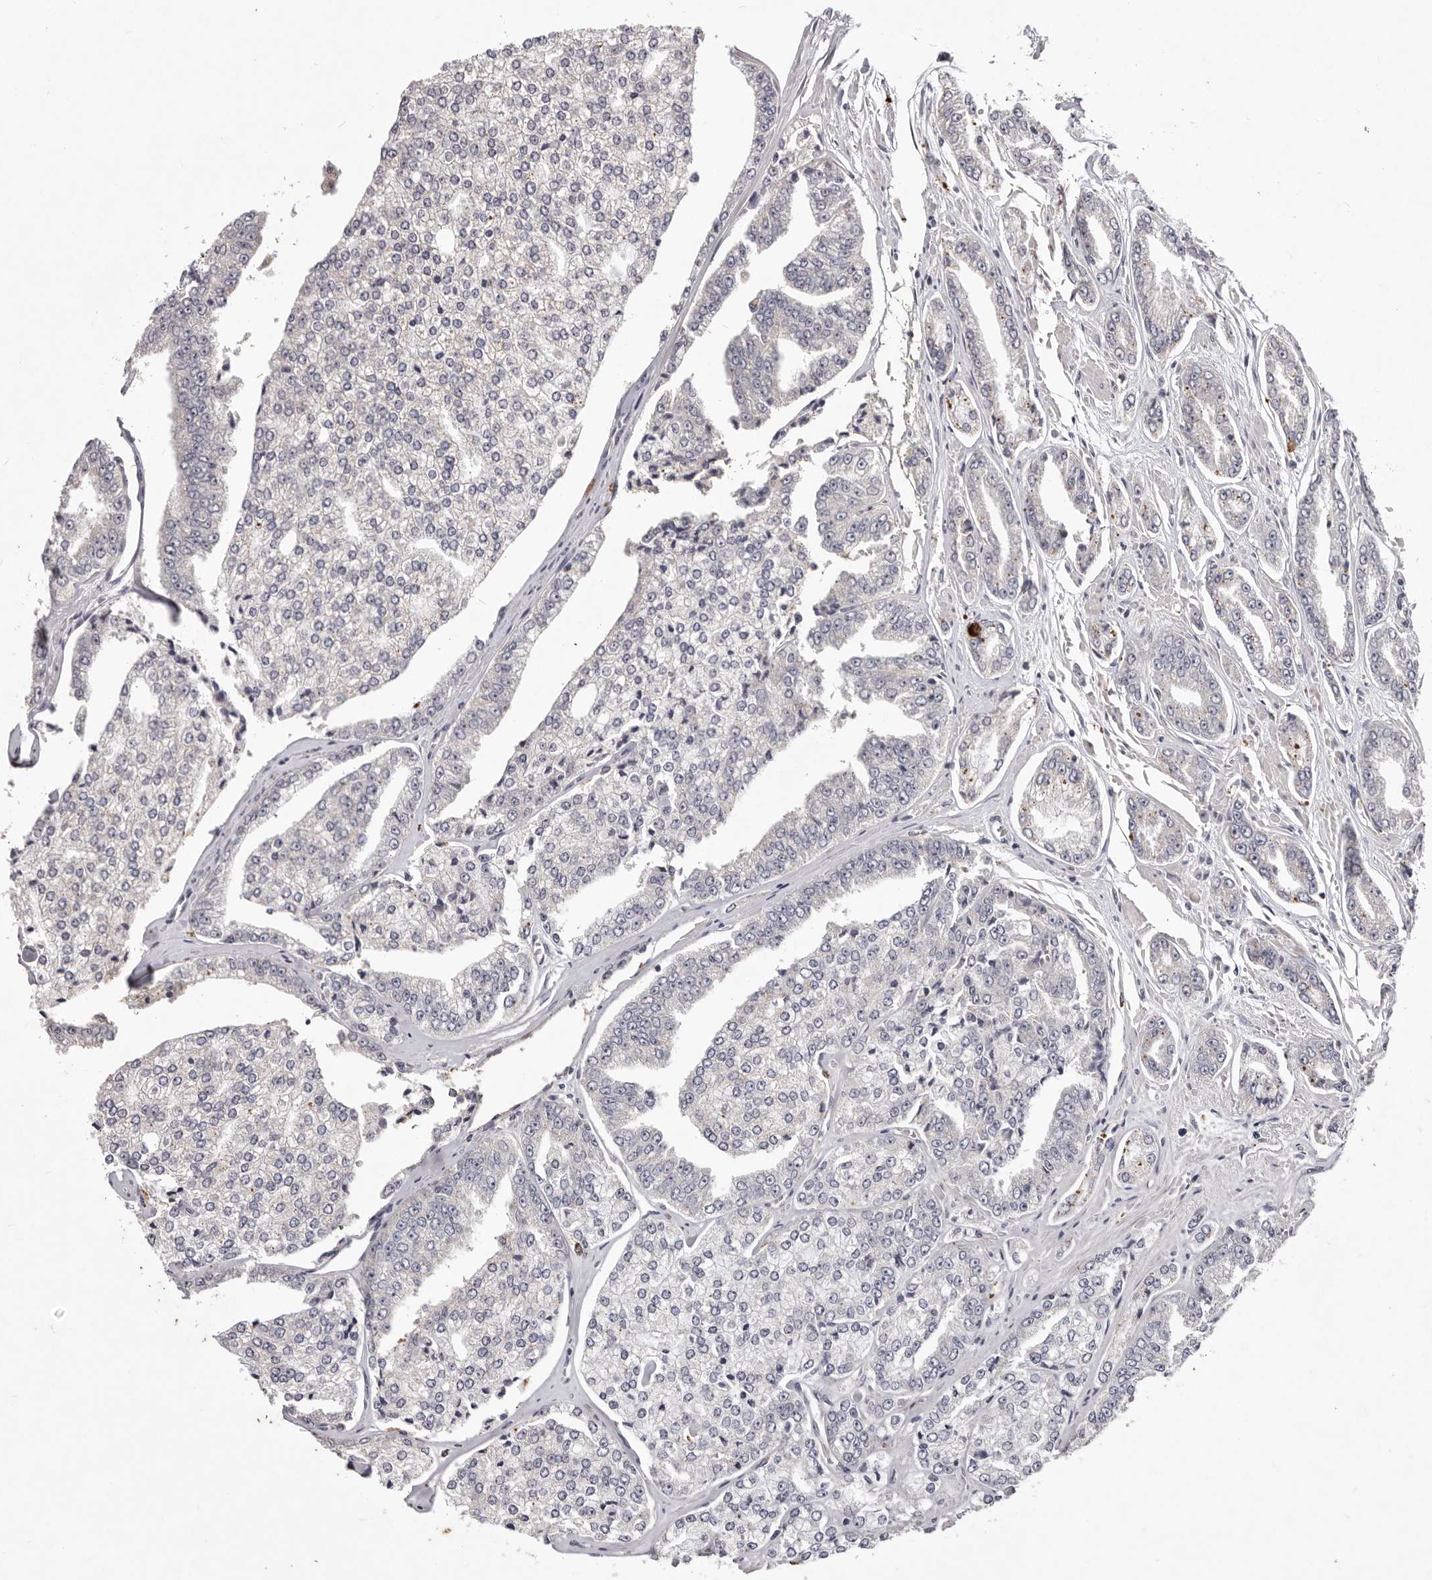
{"staining": {"intensity": "negative", "quantity": "none", "location": "none"}, "tissue": "prostate cancer", "cell_type": "Tumor cells", "image_type": "cancer", "snomed": [{"axis": "morphology", "description": "Adenocarcinoma, High grade"}, {"axis": "topography", "description": "Prostate"}], "caption": "Tumor cells show no significant protein positivity in prostate cancer.", "gene": "GARNL3", "patient": {"sex": "male", "age": 71}}